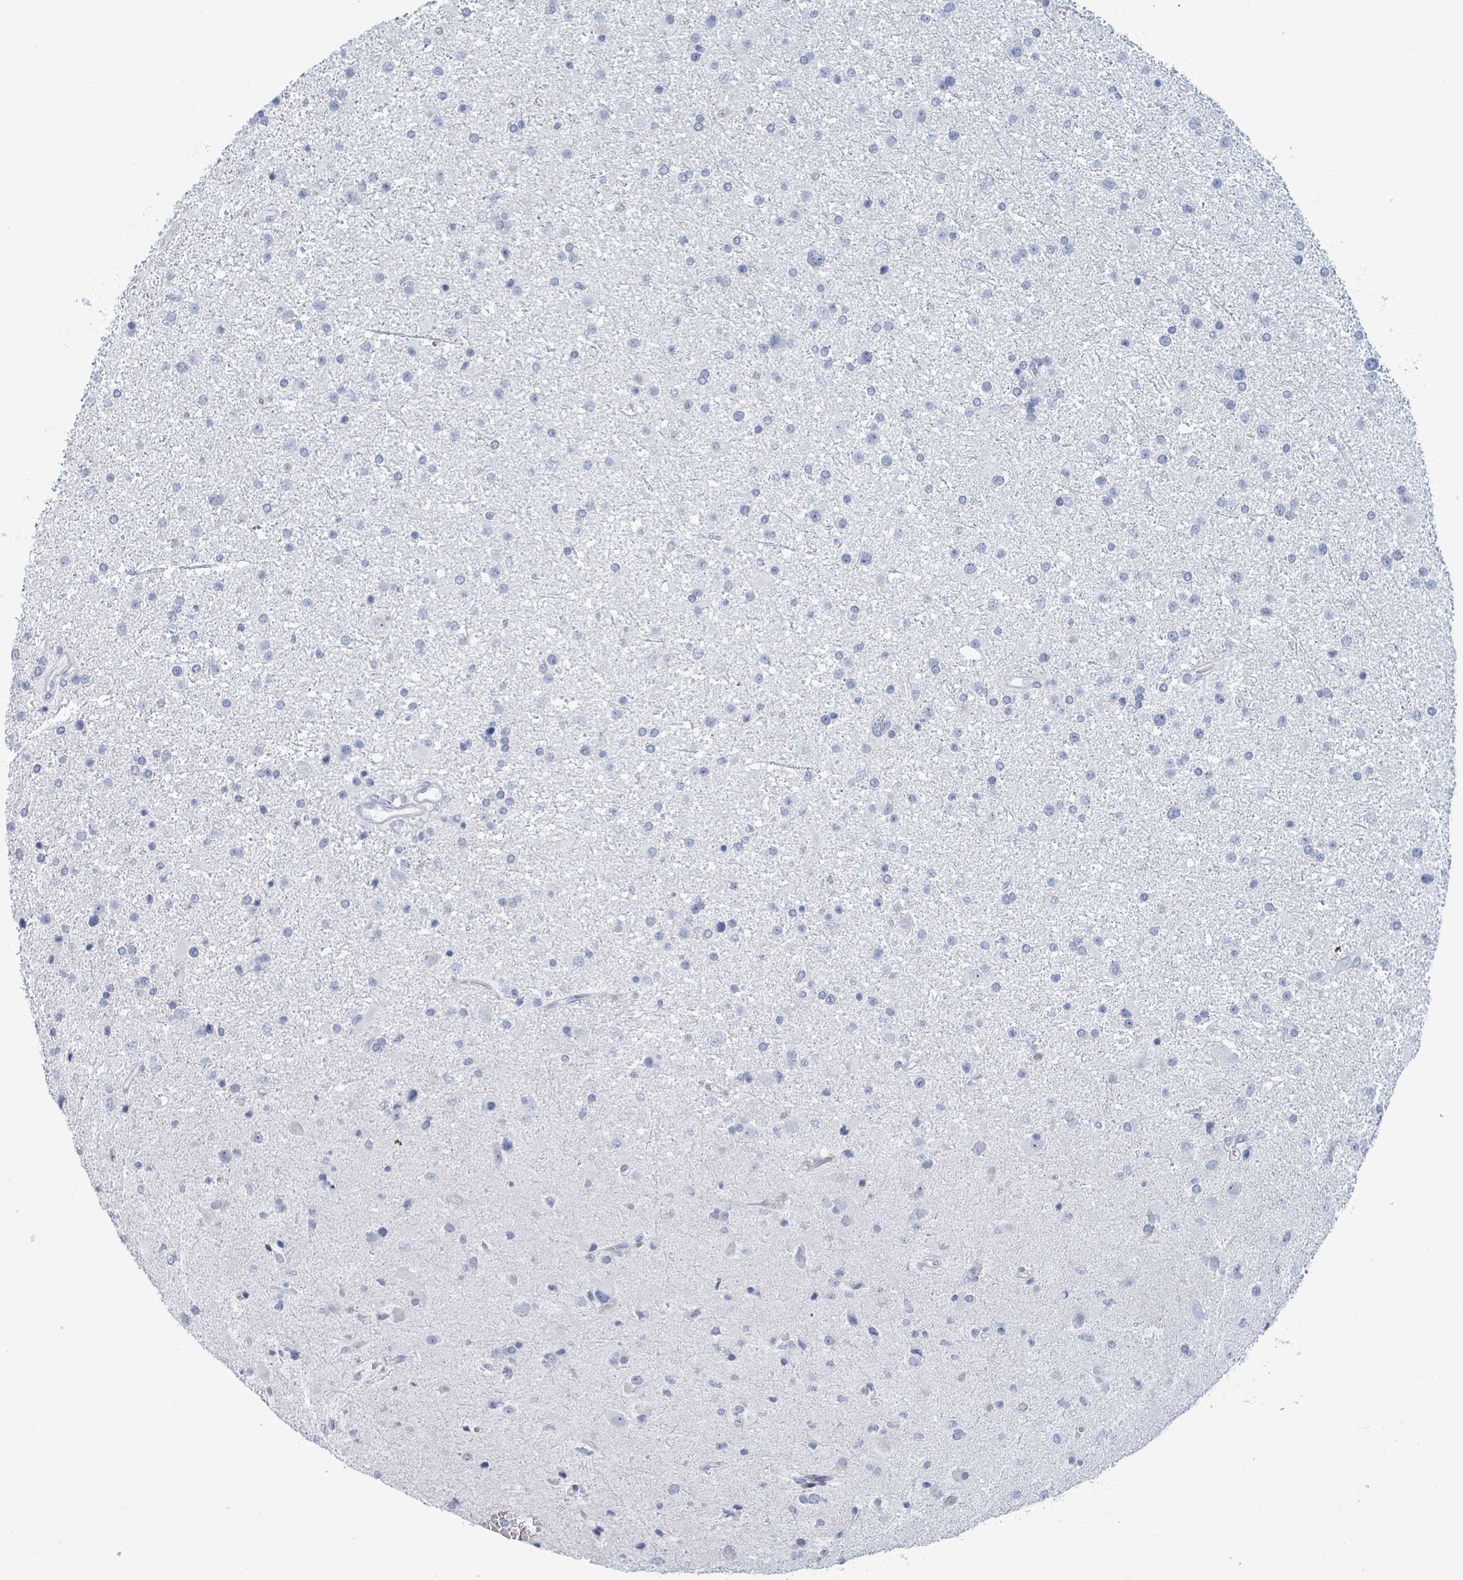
{"staining": {"intensity": "negative", "quantity": "none", "location": "none"}, "tissue": "glioma", "cell_type": "Tumor cells", "image_type": "cancer", "snomed": [{"axis": "morphology", "description": "Glioma, malignant, Low grade"}, {"axis": "topography", "description": "Brain"}], "caption": "Immunohistochemistry (IHC) of human glioma exhibits no staining in tumor cells. (Brightfield microscopy of DAB immunohistochemistry at high magnification).", "gene": "VPS13D", "patient": {"sex": "female", "age": 32}}